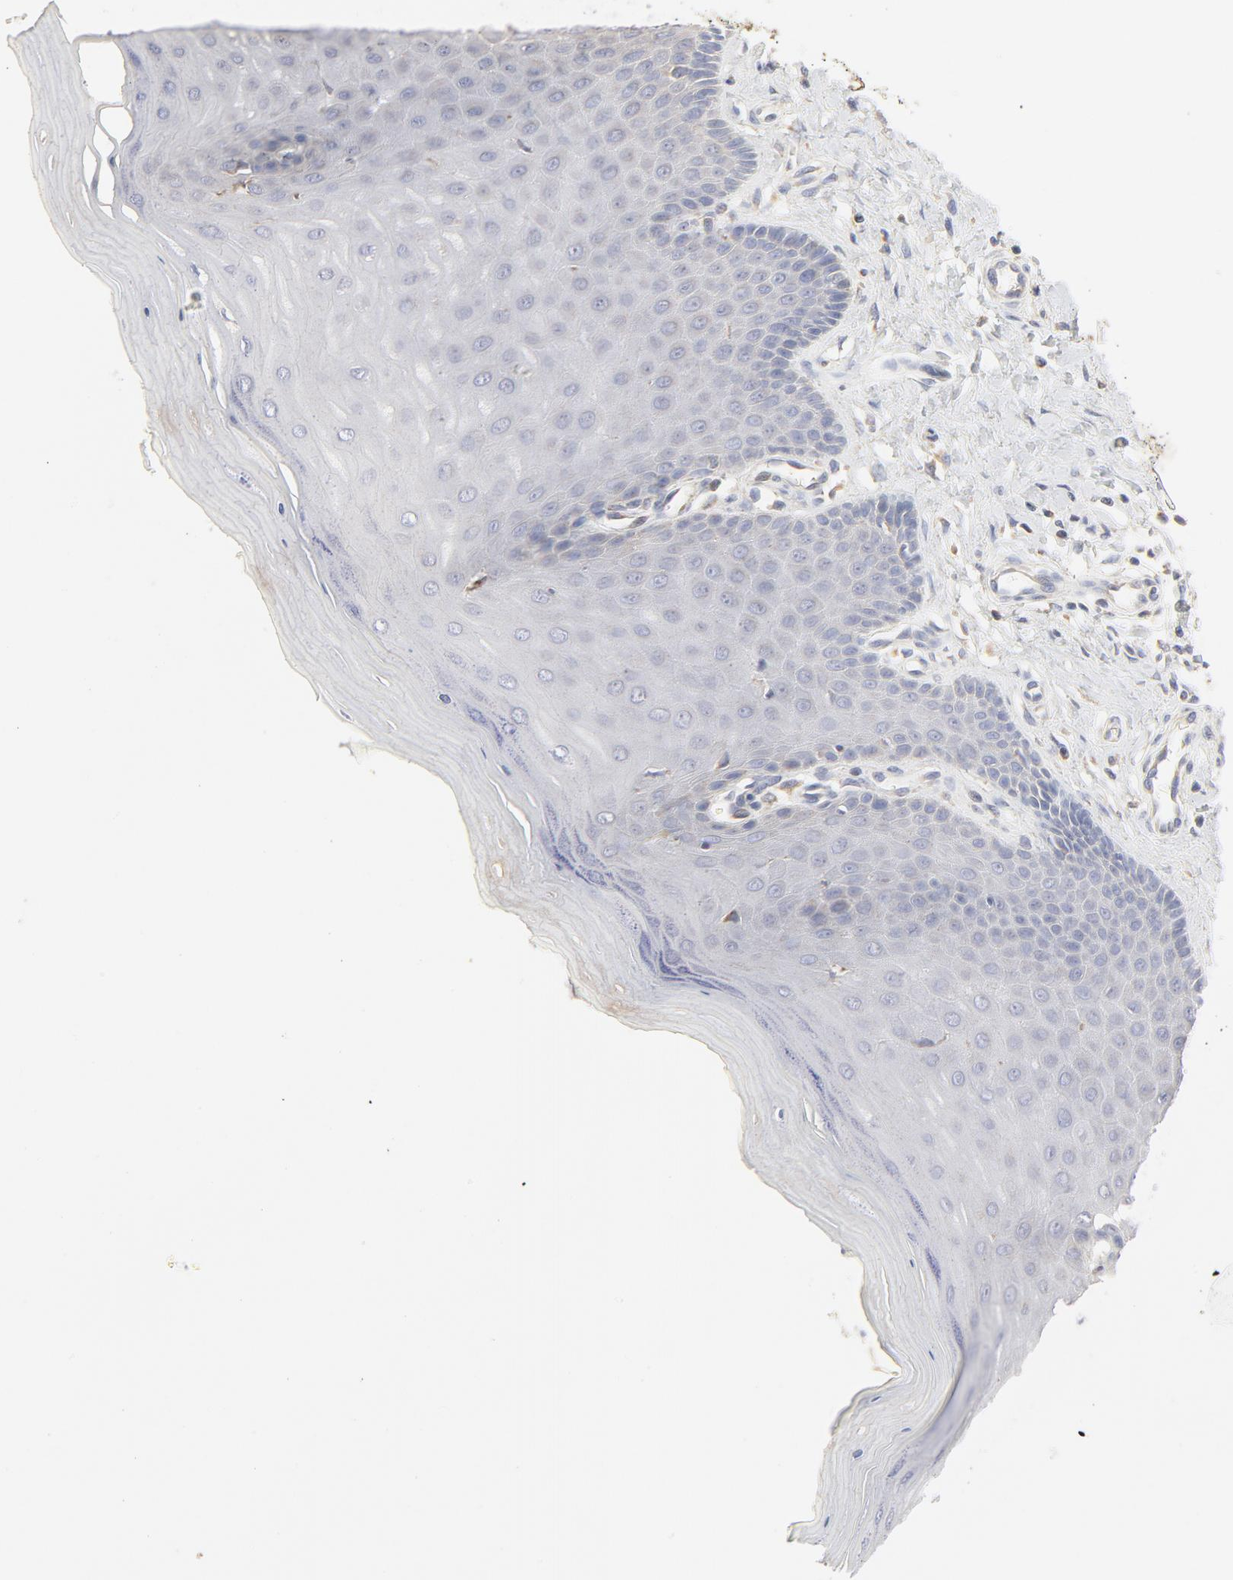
{"staining": {"intensity": "negative", "quantity": "none", "location": "none"}, "tissue": "cervix", "cell_type": "Glandular cells", "image_type": "normal", "snomed": [{"axis": "morphology", "description": "Normal tissue, NOS"}, {"axis": "topography", "description": "Cervix"}], "caption": "The micrograph displays no significant positivity in glandular cells of cervix. (DAB immunohistochemistry (IHC) with hematoxylin counter stain).", "gene": "FCGBP", "patient": {"sex": "female", "age": 55}}